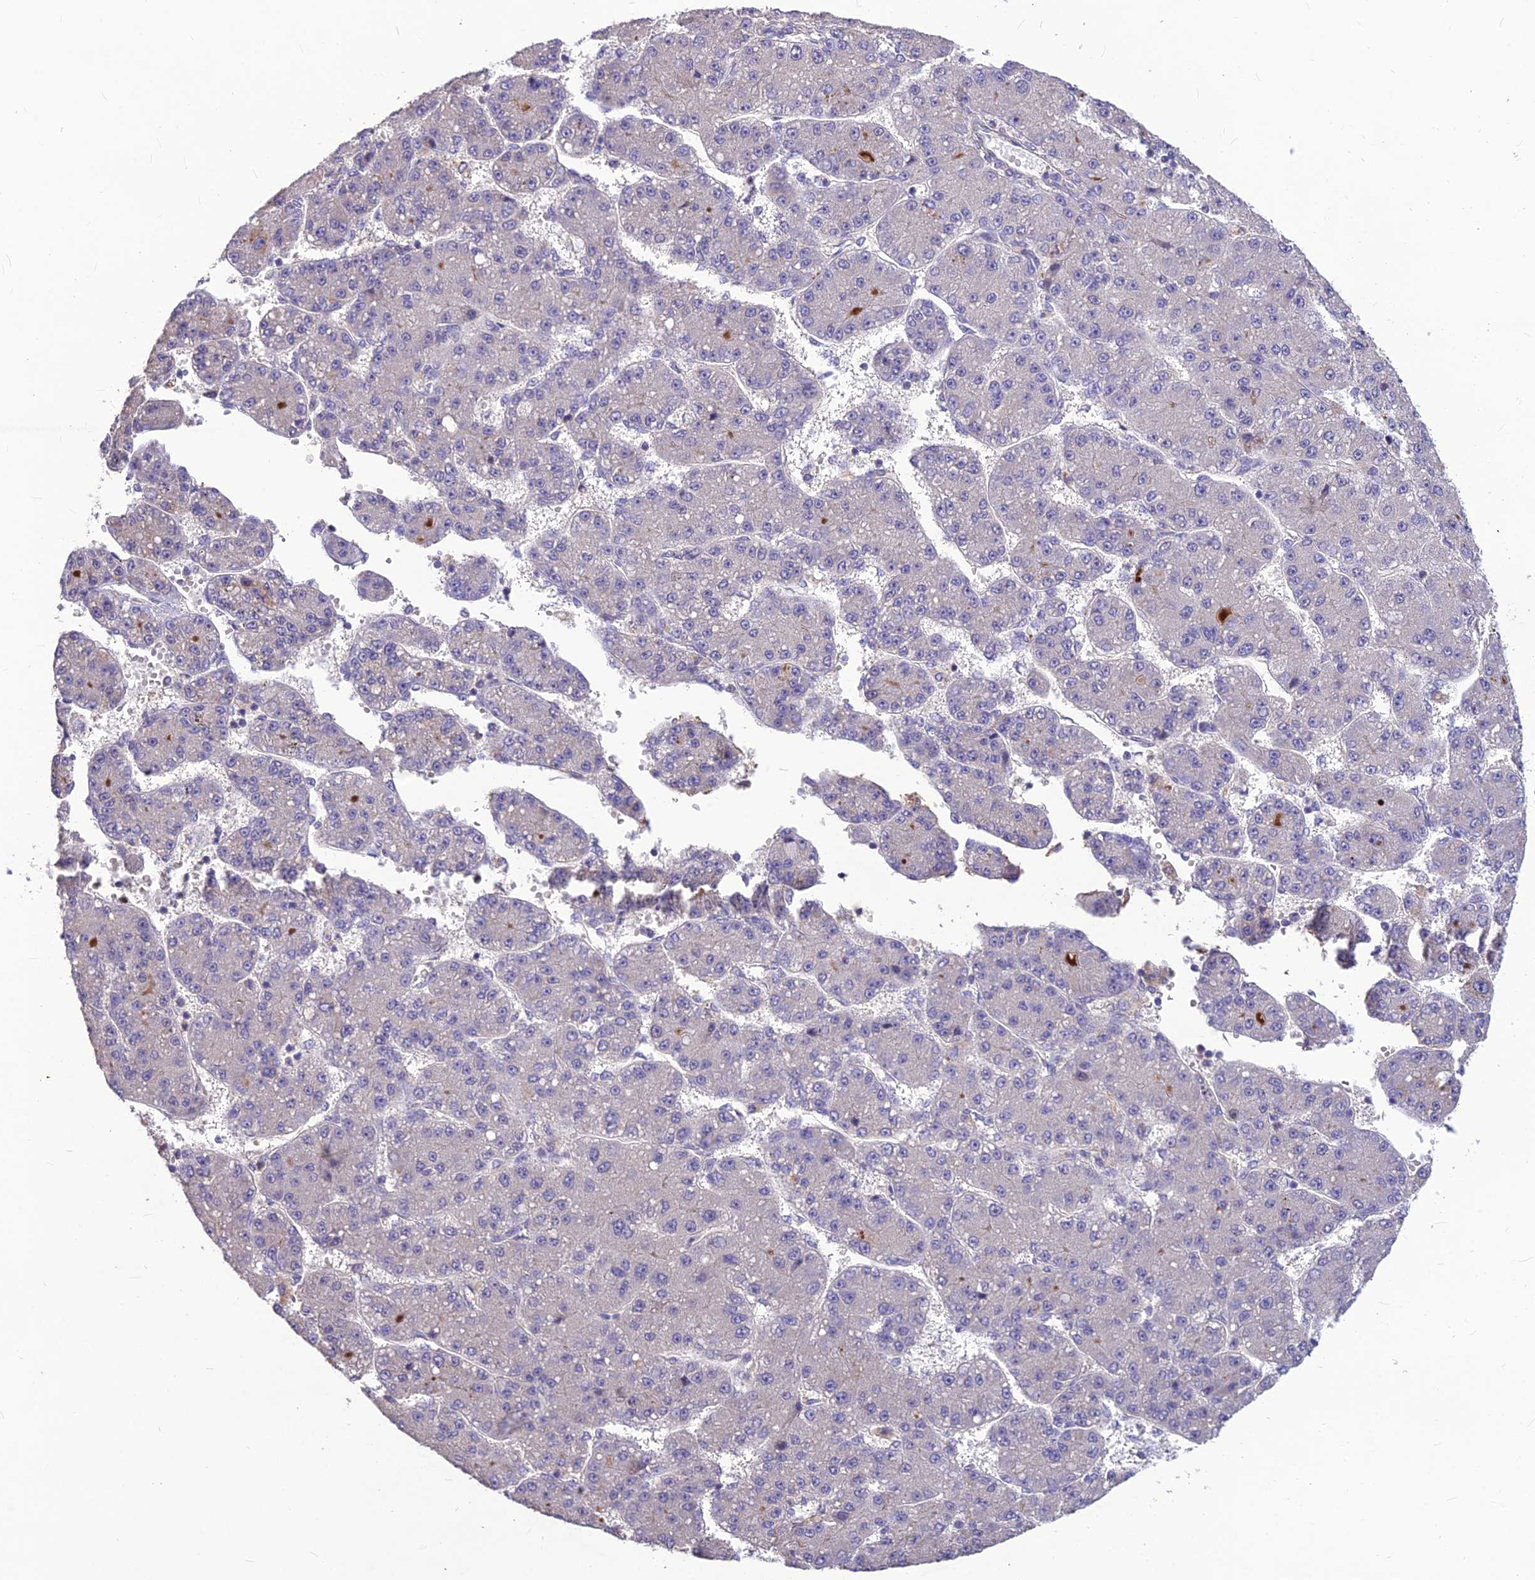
{"staining": {"intensity": "negative", "quantity": "none", "location": "none"}, "tissue": "liver cancer", "cell_type": "Tumor cells", "image_type": "cancer", "snomed": [{"axis": "morphology", "description": "Carcinoma, Hepatocellular, NOS"}, {"axis": "topography", "description": "Liver"}], "caption": "Immunohistochemistry photomicrograph of neoplastic tissue: liver hepatocellular carcinoma stained with DAB (3,3'-diaminobenzidine) shows no significant protein staining in tumor cells.", "gene": "CLUH", "patient": {"sex": "male", "age": 67}}